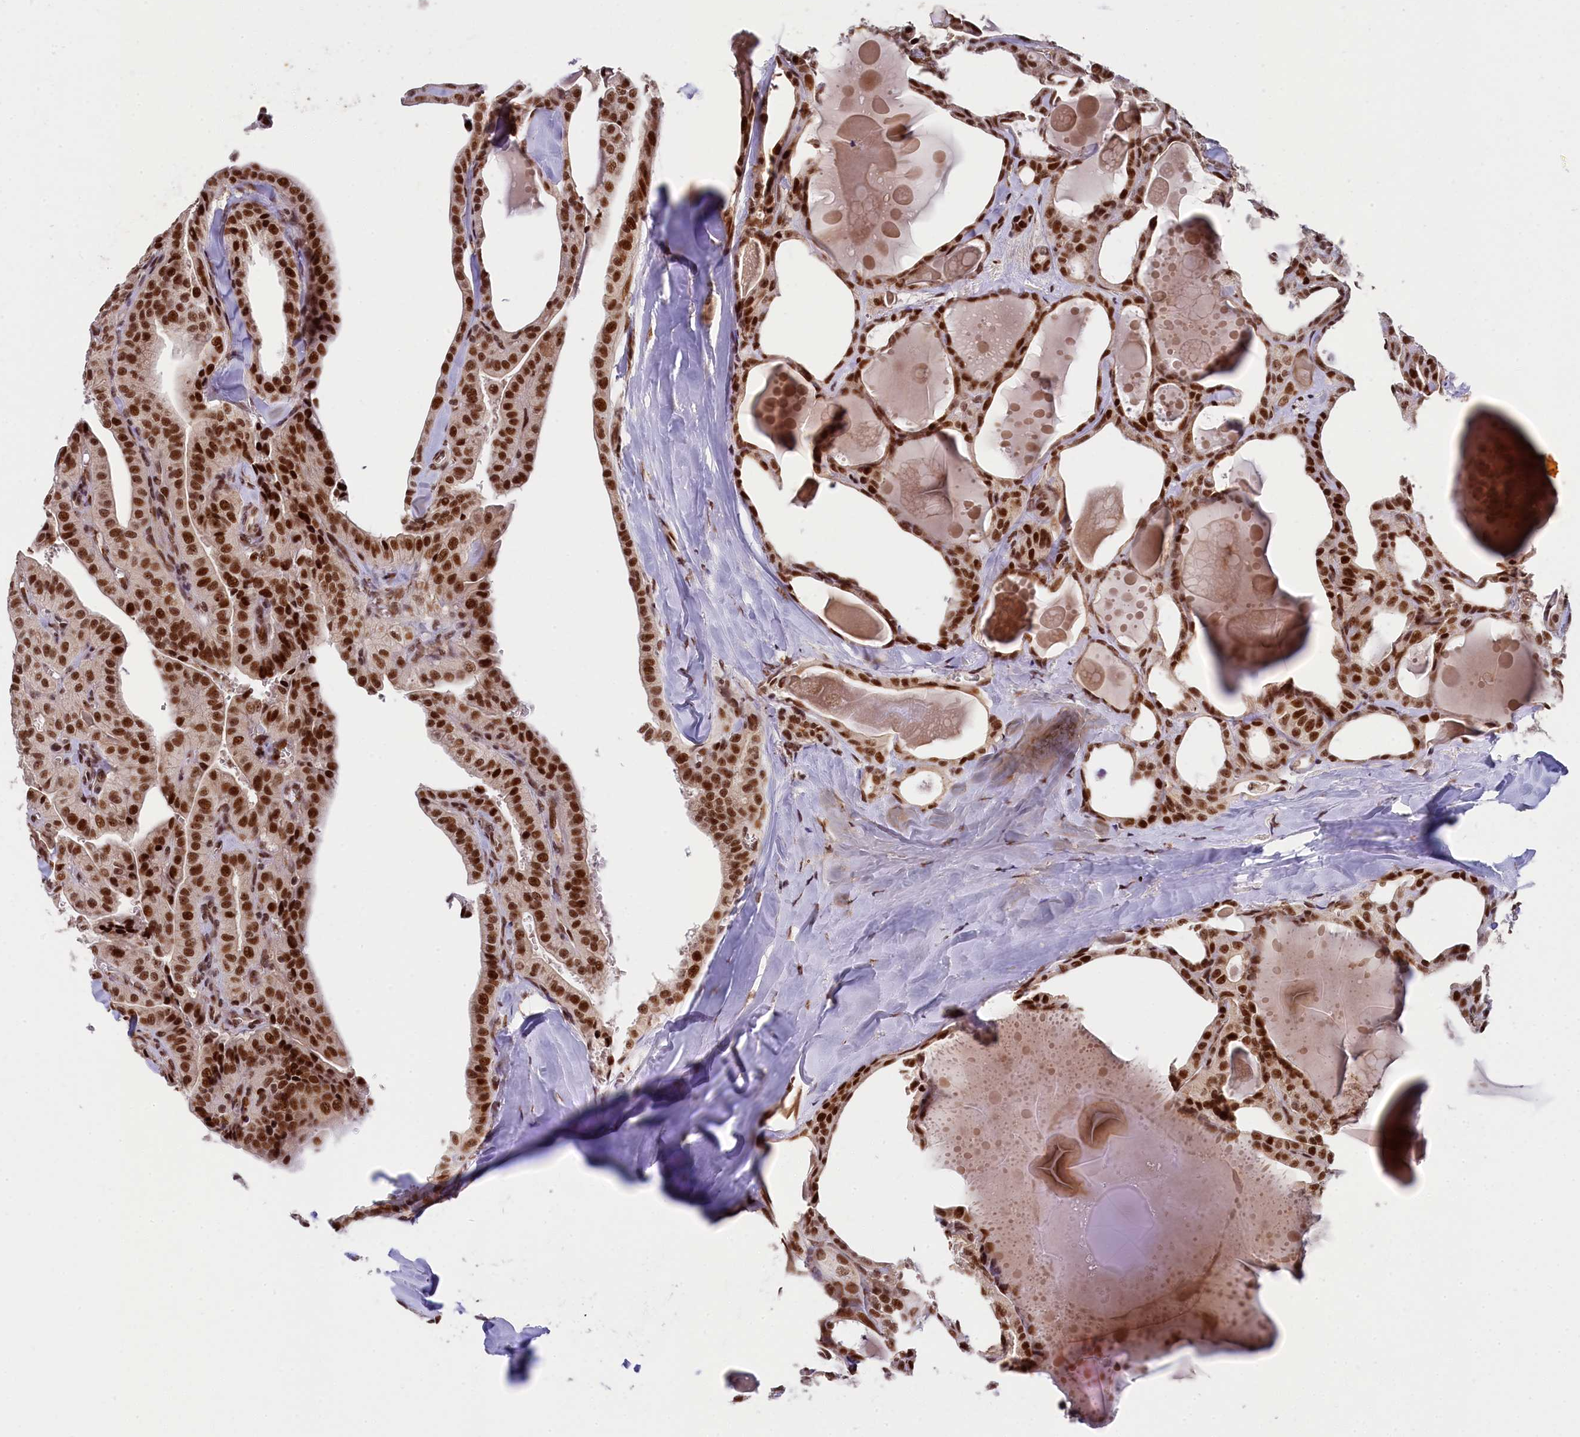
{"staining": {"intensity": "strong", "quantity": ">75%", "location": "cytoplasmic/membranous,nuclear"}, "tissue": "thyroid cancer", "cell_type": "Tumor cells", "image_type": "cancer", "snomed": [{"axis": "morphology", "description": "Papillary adenocarcinoma, NOS"}, {"axis": "topography", "description": "Thyroid gland"}], "caption": "The micrograph displays a brown stain indicating the presence of a protein in the cytoplasmic/membranous and nuclear of tumor cells in papillary adenocarcinoma (thyroid).", "gene": "ADIG", "patient": {"sex": "male", "age": 52}}